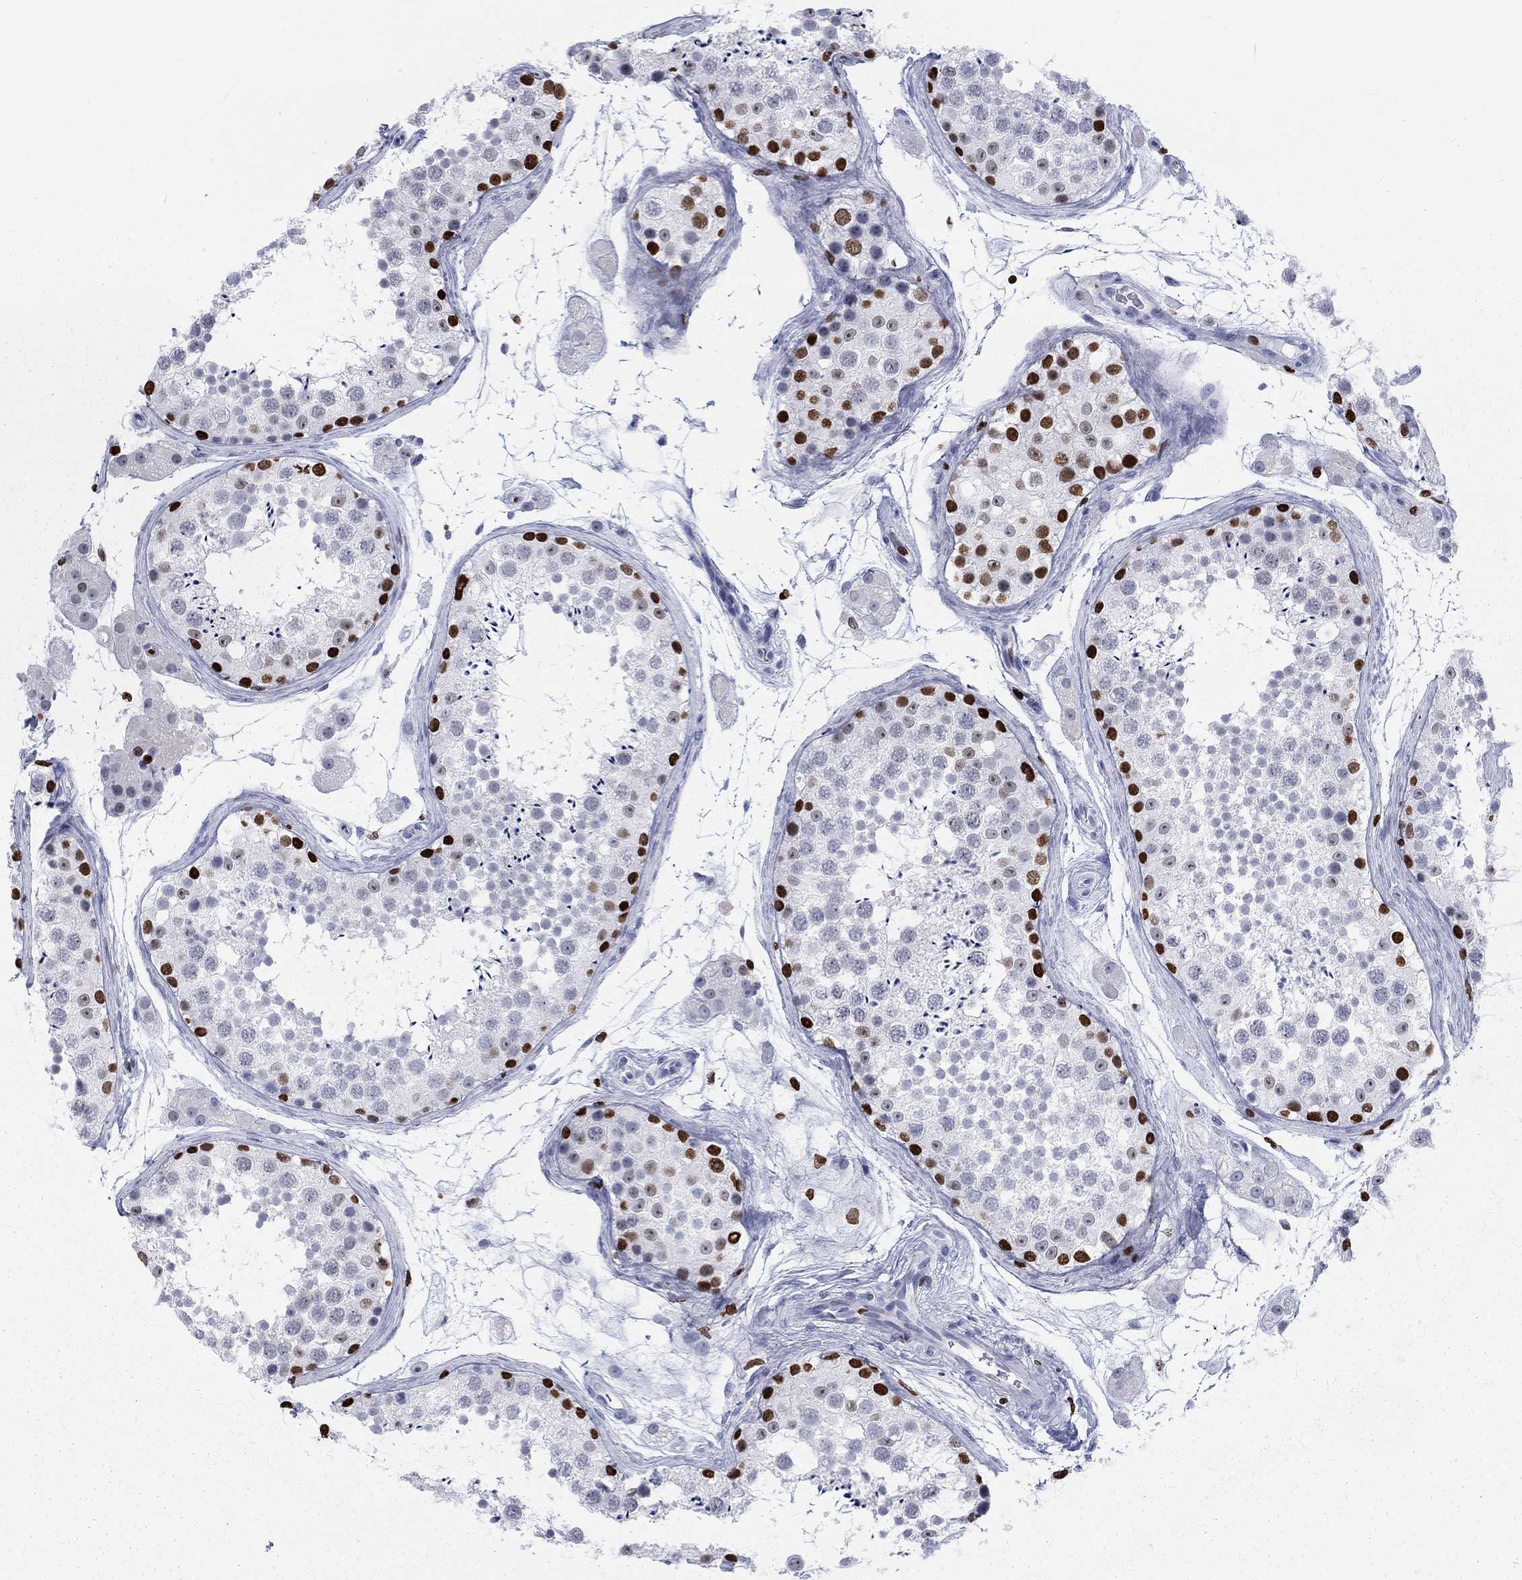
{"staining": {"intensity": "strong", "quantity": "<25%", "location": "nuclear"}, "tissue": "testis", "cell_type": "Cells in seminiferous ducts", "image_type": "normal", "snomed": [{"axis": "morphology", "description": "Normal tissue, NOS"}, {"axis": "topography", "description": "Testis"}], "caption": "About <25% of cells in seminiferous ducts in unremarkable testis reveal strong nuclear protein positivity as visualized by brown immunohistochemical staining.", "gene": "H1", "patient": {"sex": "male", "age": 41}}